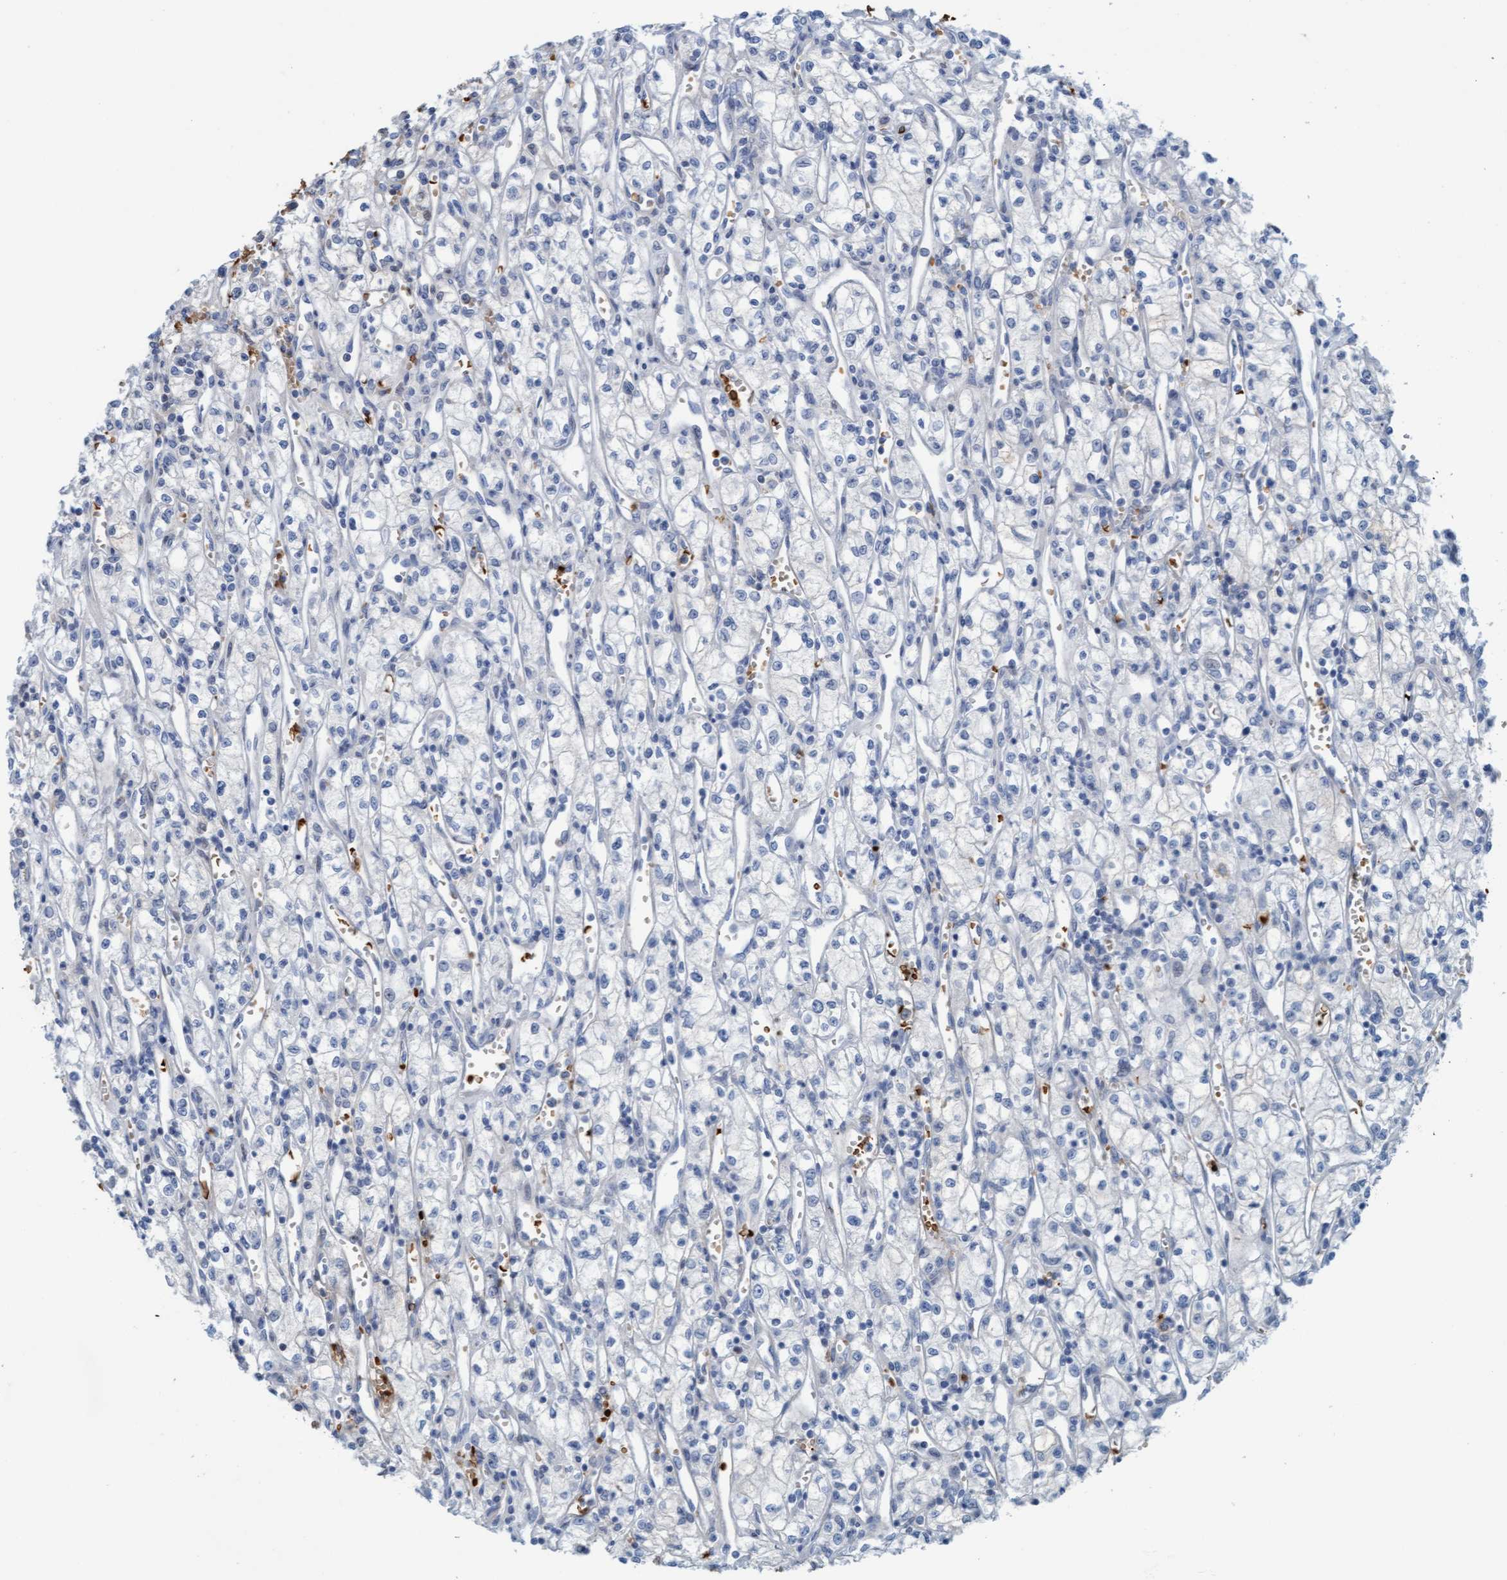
{"staining": {"intensity": "negative", "quantity": "none", "location": "none"}, "tissue": "renal cancer", "cell_type": "Tumor cells", "image_type": "cancer", "snomed": [{"axis": "morphology", "description": "Adenocarcinoma, NOS"}, {"axis": "topography", "description": "Kidney"}], "caption": "The immunohistochemistry (IHC) photomicrograph has no significant positivity in tumor cells of renal adenocarcinoma tissue.", "gene": "P2RX5", "patient": {"sex": "male", "age": 59}}